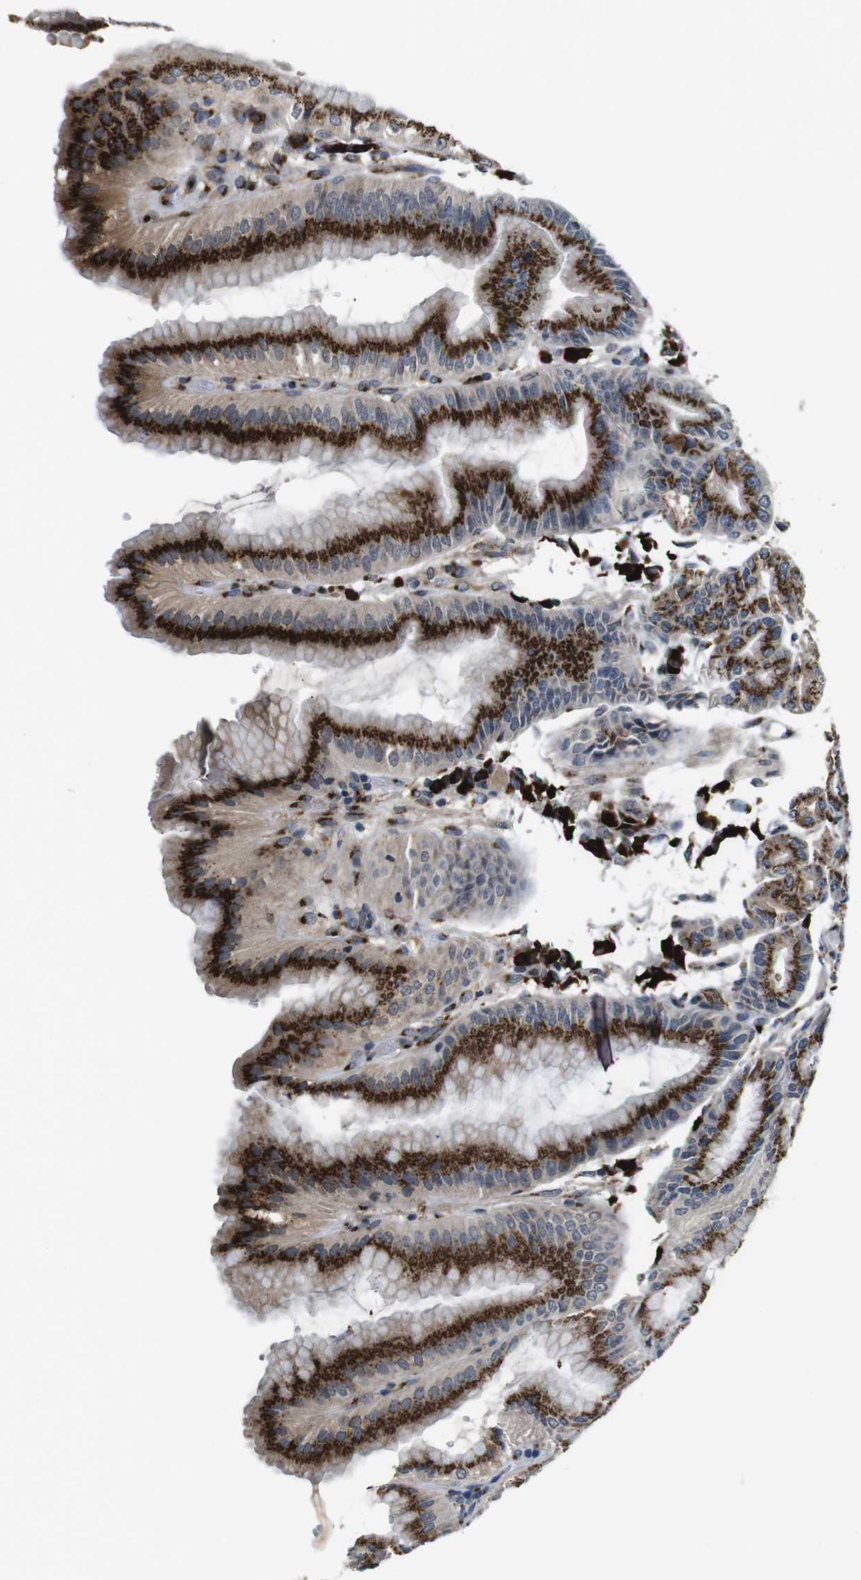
{"staining": {"intensity": "strong", "quantity": ">75%", "location": "cytoplasmic/membranous"}, "tissue": "stomach", "cell_type": "Glandular cells", "image_type": "normal", "snomed": [{"axis": "morphology", "description": "Normal tissue, NOS"}, {"axis": "topography", "description": "Stomach, lower"}], "caption": "A micrograph showing strong cytoplasmic/membranous expression in about >75% of glandular cells in normal stomach, as visualized by brown immunohistochemical staining.", "gene": "ZFPL1", "patient": {"sex": "male", "age": 71}}